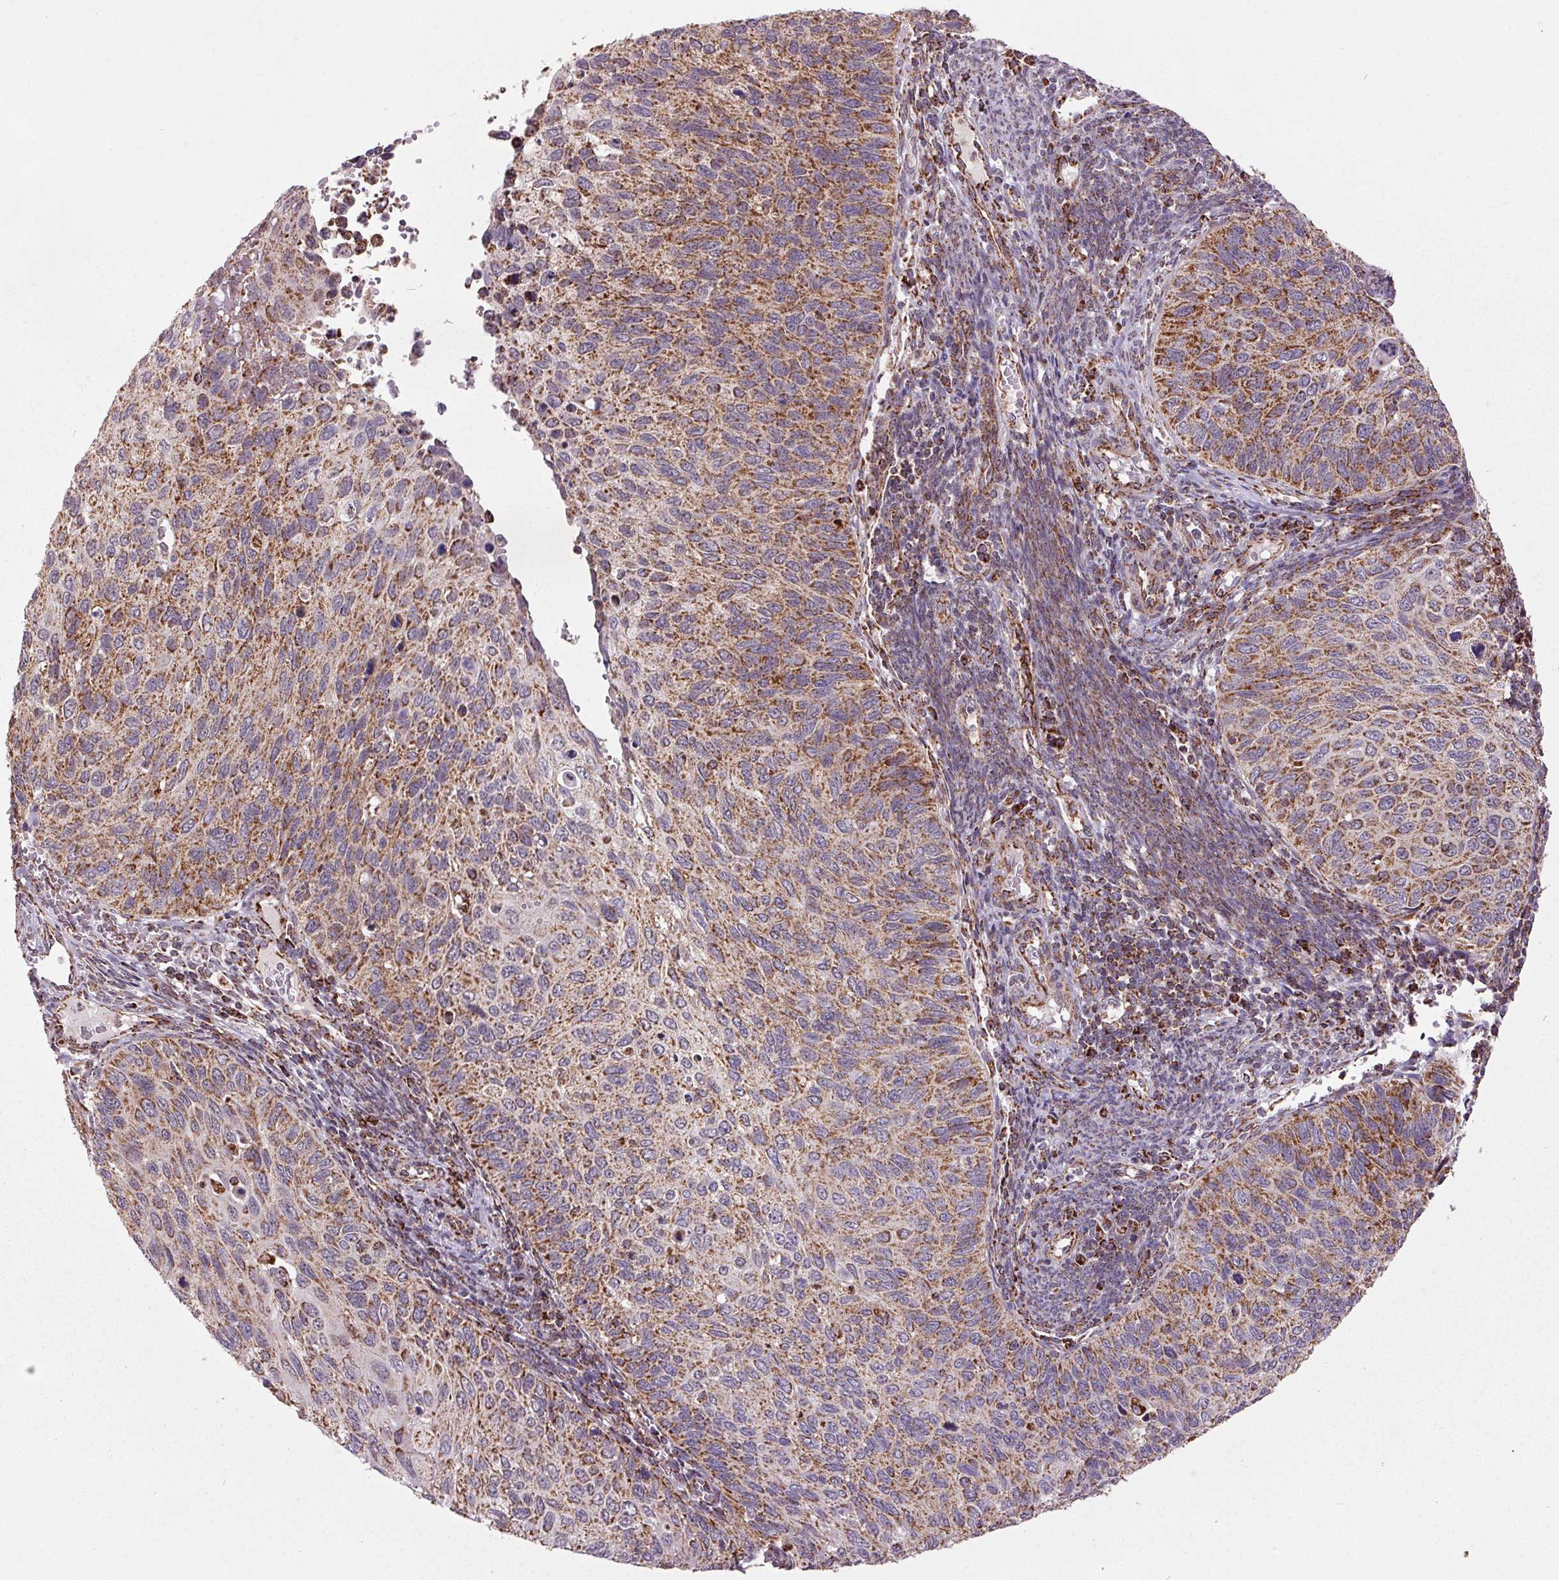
{"staining": {"intensity": "moderate", "quantity": ">75%", "location": "cytoplasmic/membranous"}, "tissue": "cervical cancer", "cell_type": "Tumor cells", "image_type": "cancer", "snomed": [{"axis": "morphology", "description": "Squamous cell carcinoma, NOS"}, {"axis": "topography", "description": "Cervix"}], "caption": "Cervical cancer was stained to show a protein in brown. There is medium levels of moderate cytoplasmic/membranous expression in approximately >75% of tumor cells.", "gene": "NDUFS6", "patient": {"sex": "female", "age": 70}}